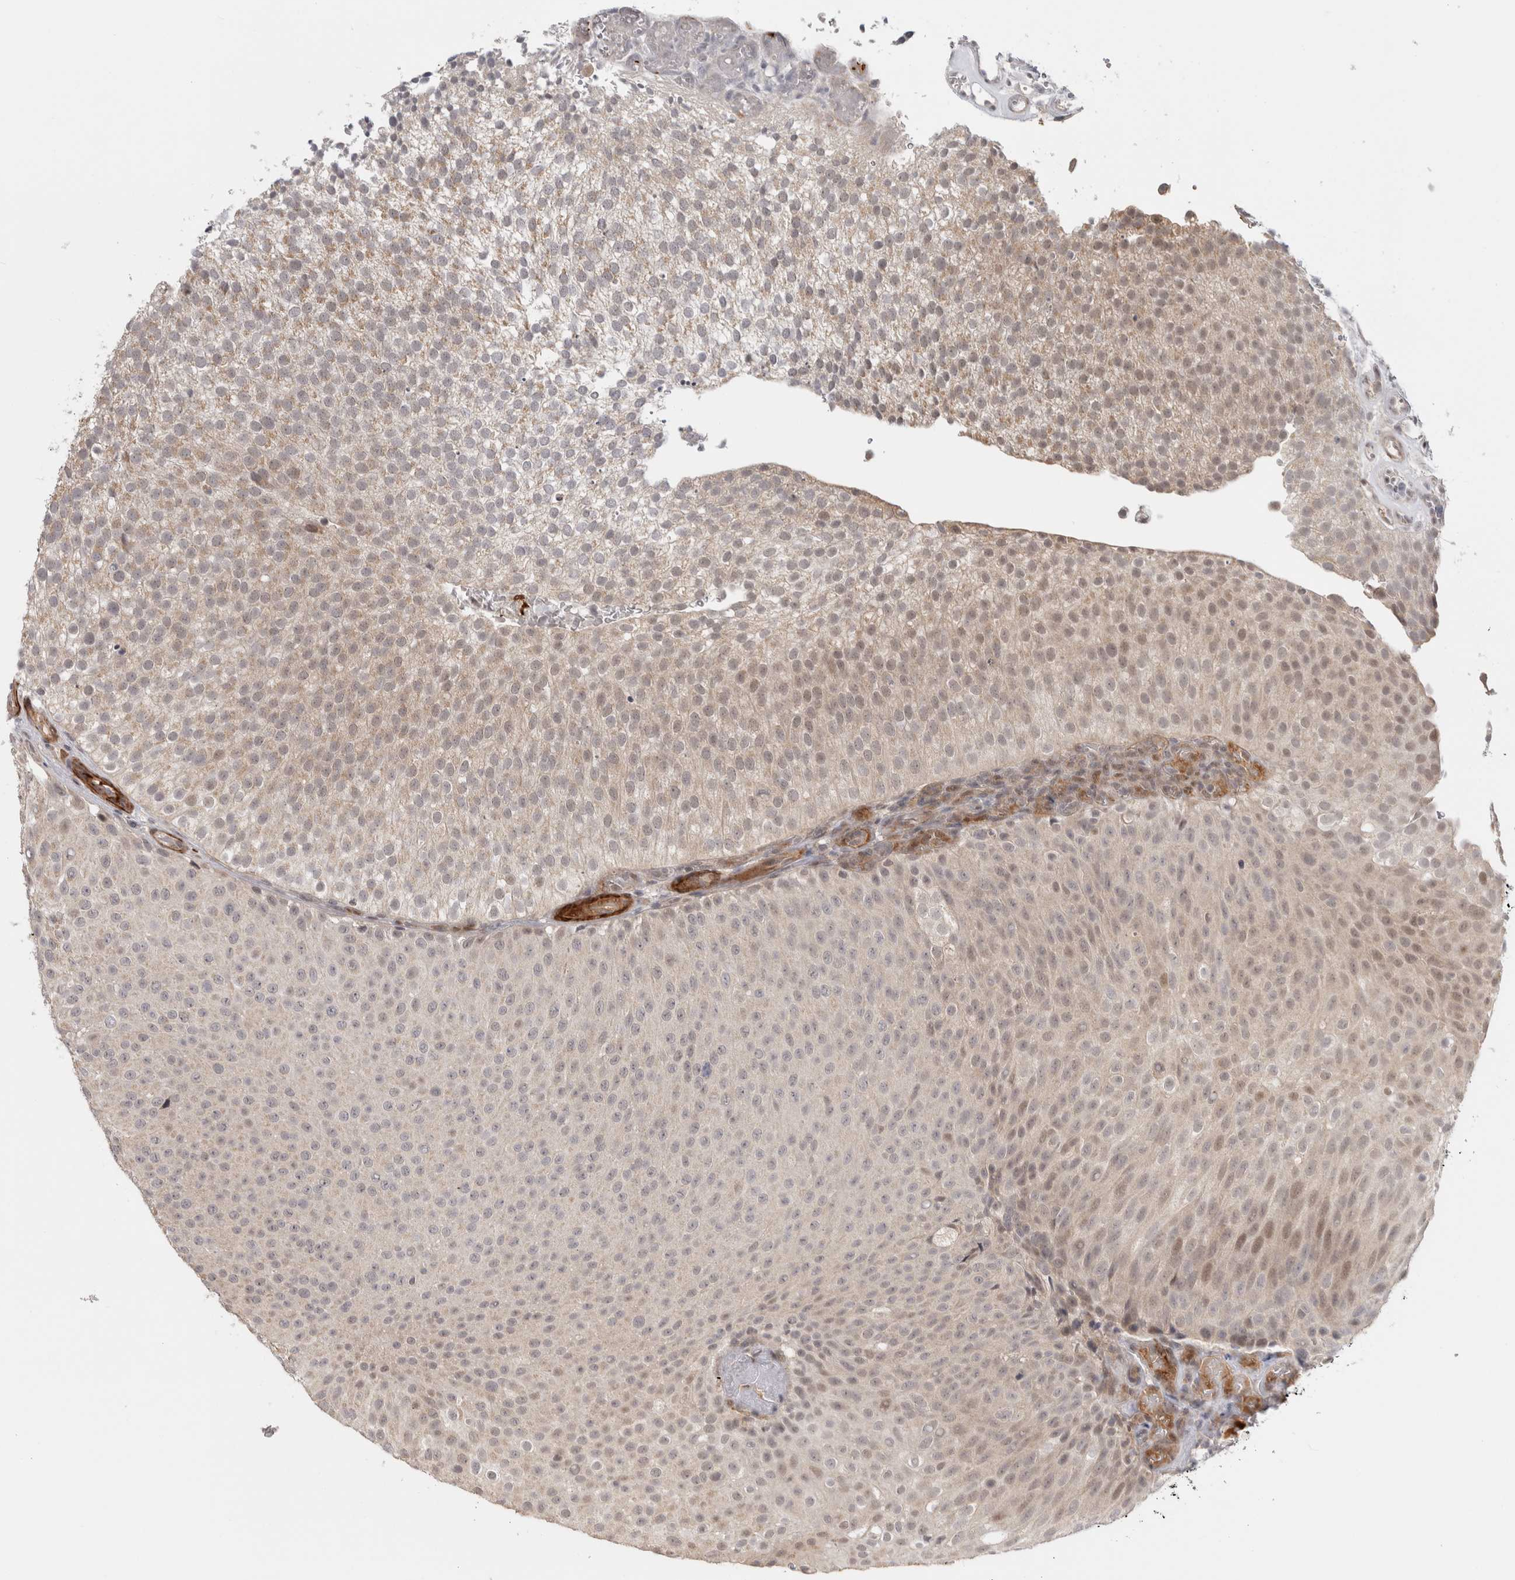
{"staining": {"intensity": "weak", "quantity": "25%-75%", "location": "nuclear"}, "tissue": "urothelial cancer", "cell_type": "Tumor cells", "image_type": "cancer", "snomed": [{"axis": "morphology", "description": "Urothelial carcinoma, Low grade"}, {"axis": "topography", "description": "Urinary bladder"}], "caption": "The photomicrograph displays immunohistochemical staining of low-grade urothelial carcinoma. There is weak nuclear positivity is appreciated in approximately 25%-75% of tumor cells.", "gene": "ZNF318", "patient": {"sex": "male", "age": 78}}